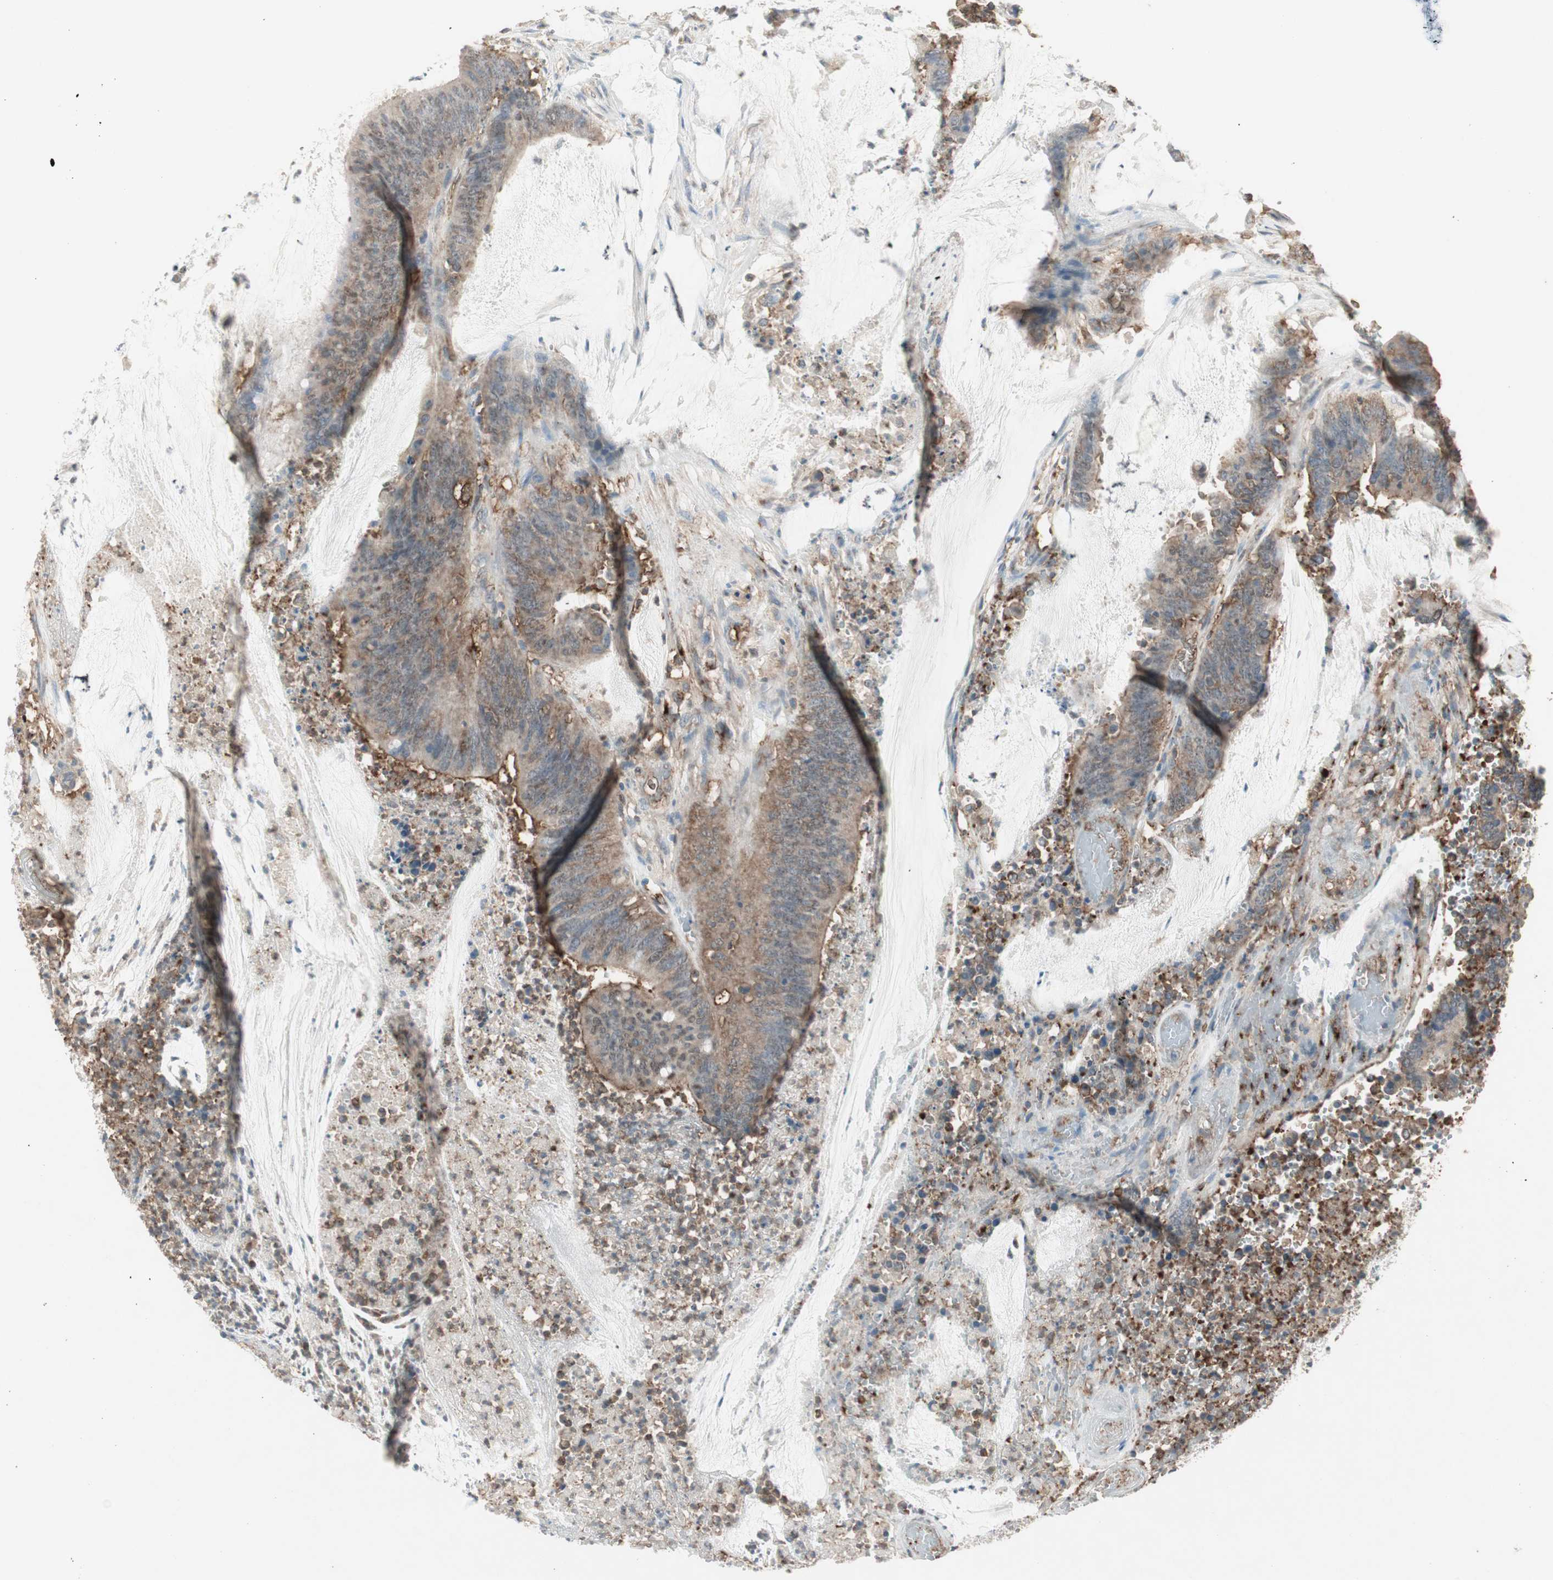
{"staining": {"intensity": "moderate", "quantity": ">75%", "location": "cytoplasmic/membranous"}, "tissue": "colorectal cancer", "cell_type": "Tumor cells", "image_type": "cancer", "snomed": [{"axis": "morphology", "description": "Adenocarcinoma, NOS"}, {"axis": "topography", "description": "Rectum"}], "caption": "DAB immunohistochemical staining of colorectal adenocarcinoma demonstrates moderate cytoplasmic/membranous protein positivity in about >75% of tumor cells.", "gene": "MMP3", "patient": {"sex": "female", "age": 66}}